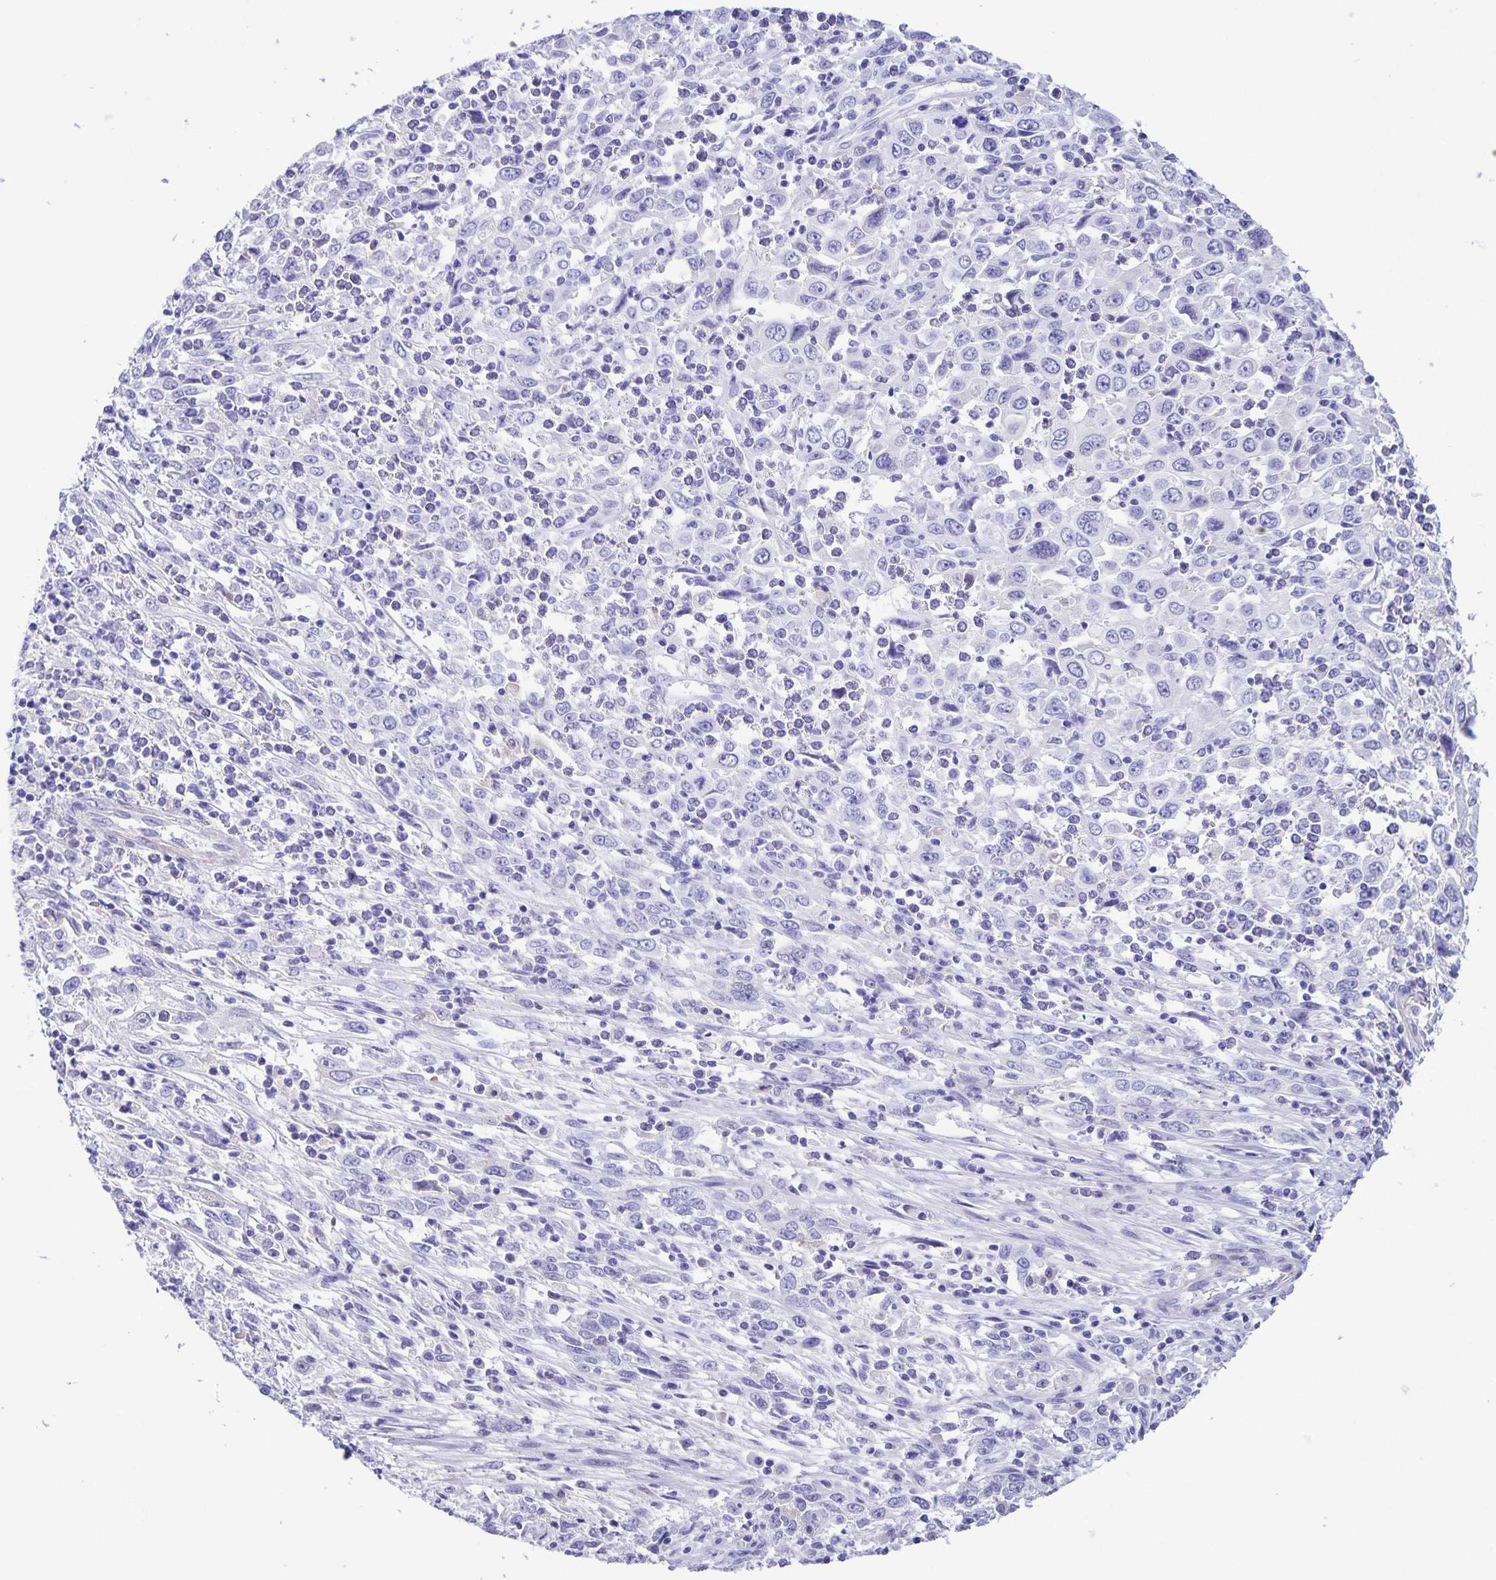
{"staining": {"intensity": "negative", "quantity": "none", "location": "none"}, "tissue": "cervical cancer", "cell_type": "Tumor cells", "image_type": "cancer", "snomed": [{"axis": "morphology", "description": "Adenocarcinoma, NOS"}, {"axis": "topography", "description": "Cervix"}], "caption": "Adenocarcinoma (cervical) was stained to show a protein in brown. There is no significant expression in tumor cells. (DAB (3,3'-diaminobenzidine) immunohistochemistry (IHC), high magnification).", "gene": "UBQLN3", "patient": {"sex": "female", "age": 40}}